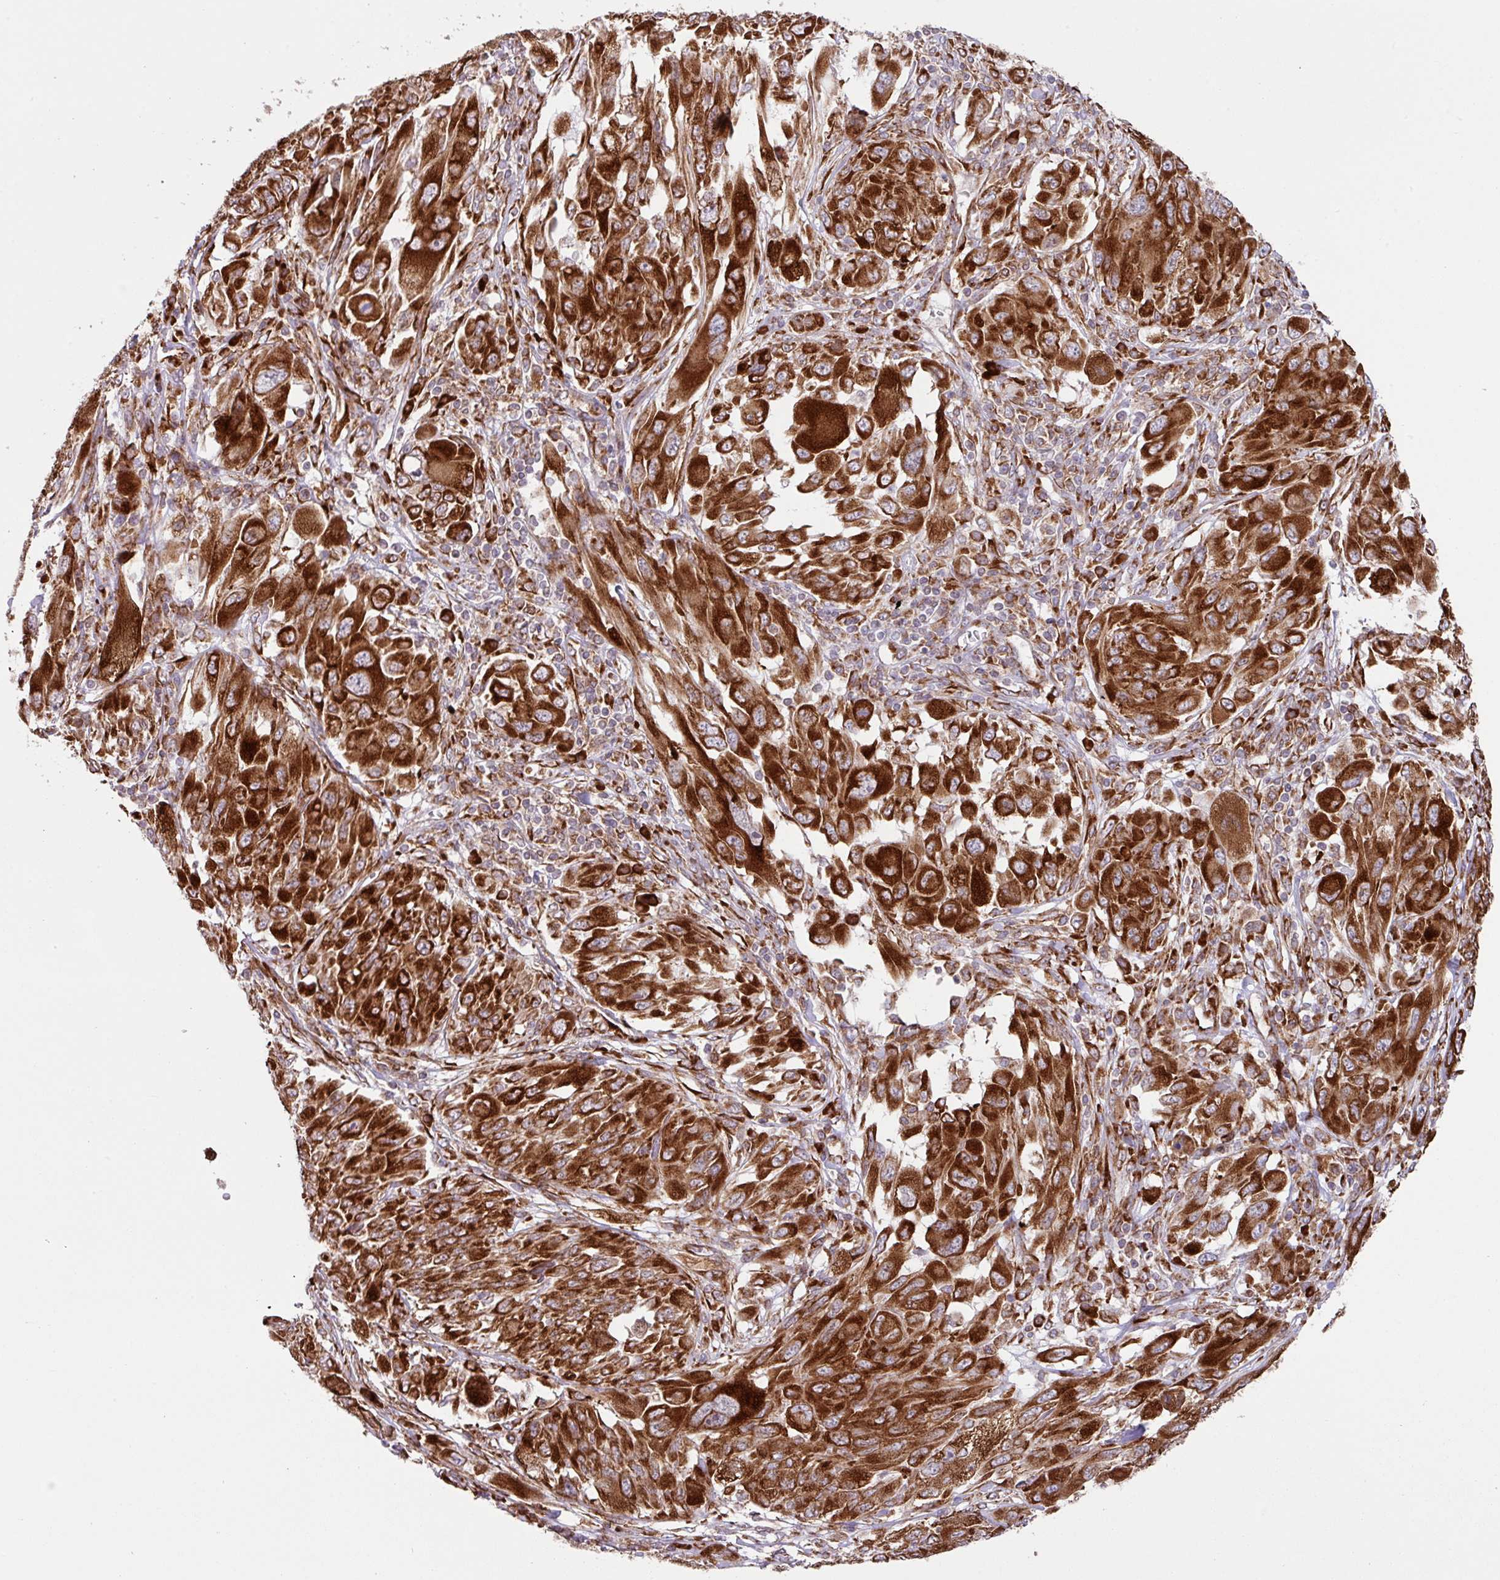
{"staining": {"intensity": "strong", "quantity": ">75%", "location": "cytoplasmic/membranous"}, "tissue": "melanoma", "cell_type": "Tumor cells", "image_type": "cancer", "snomed": [{"axis": "morphology", "description": "Malignant melanoma, NOS"}, {"axis": "topography", "description": "Skin"}], "caption": "This is an image of immunohistochemistry (IHC) staining of malignant melanoma, which shows strong positivity in the cytoplasmic/membranous of tumor cells.", "gene": "SLC39A7", "patient": {"sex": "female", "age": 91}}